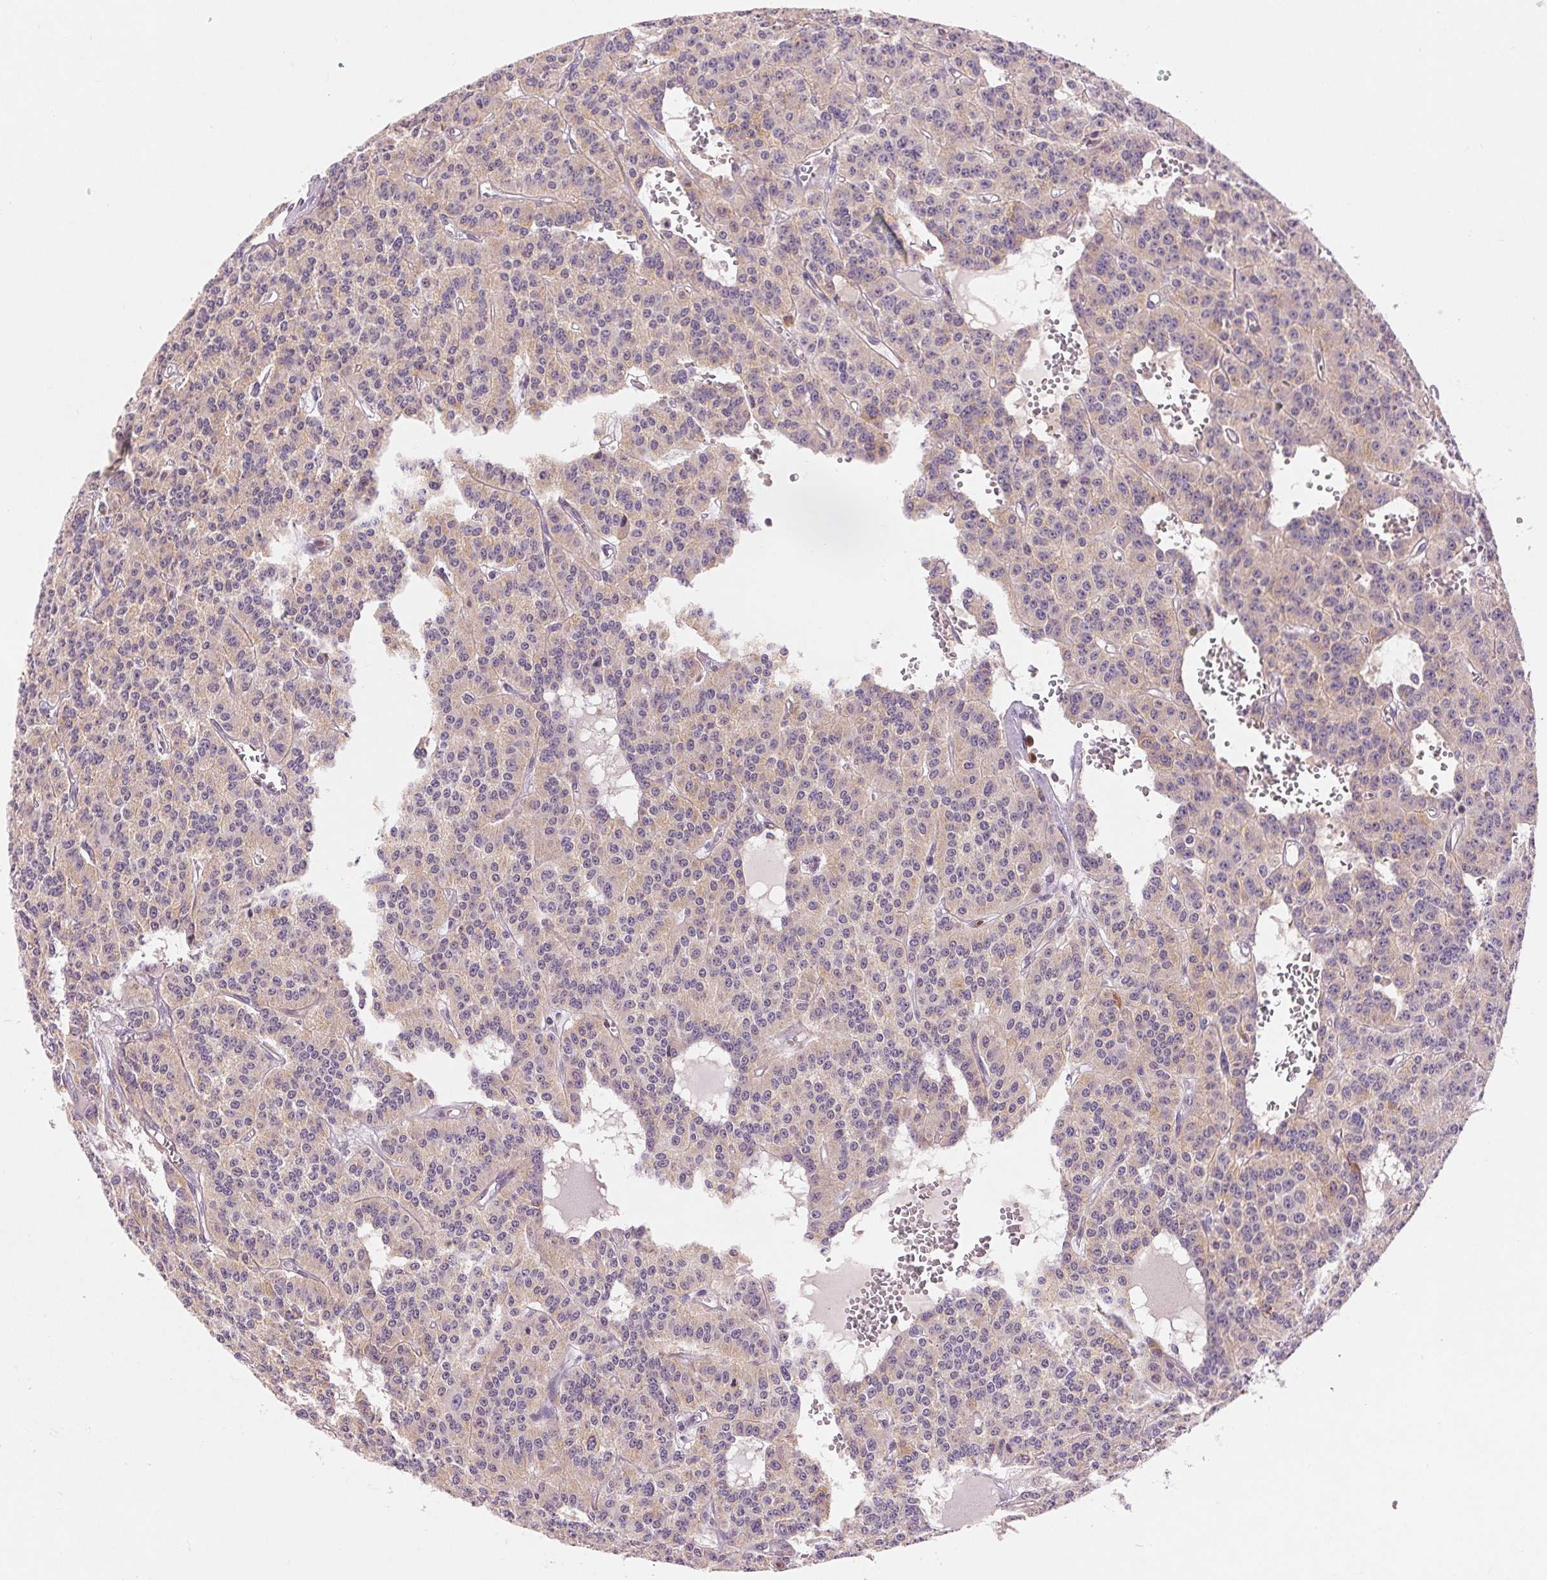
{"staining": {"intensity": "weak", "quantity": "25%-75%", "location": "cytoplasmic/membranous"}, "tissue": "carcinoid", "cell_type": "Tumor cells", "image_type": "cancer", "snomed": [{"axis": "morphology", "description": "Carcinoid, malignant, NOS"}, {"axis": "topography", "description": "Lung"}], "caption": "Immunohistochemical staining of human carcinoid exhibits weak cytoplasmic/membranous protein staining in approximately 25%-75% of tumor cells.", "gene": "RANBP3L", "patient": {"sex": "female", "age": 71}}